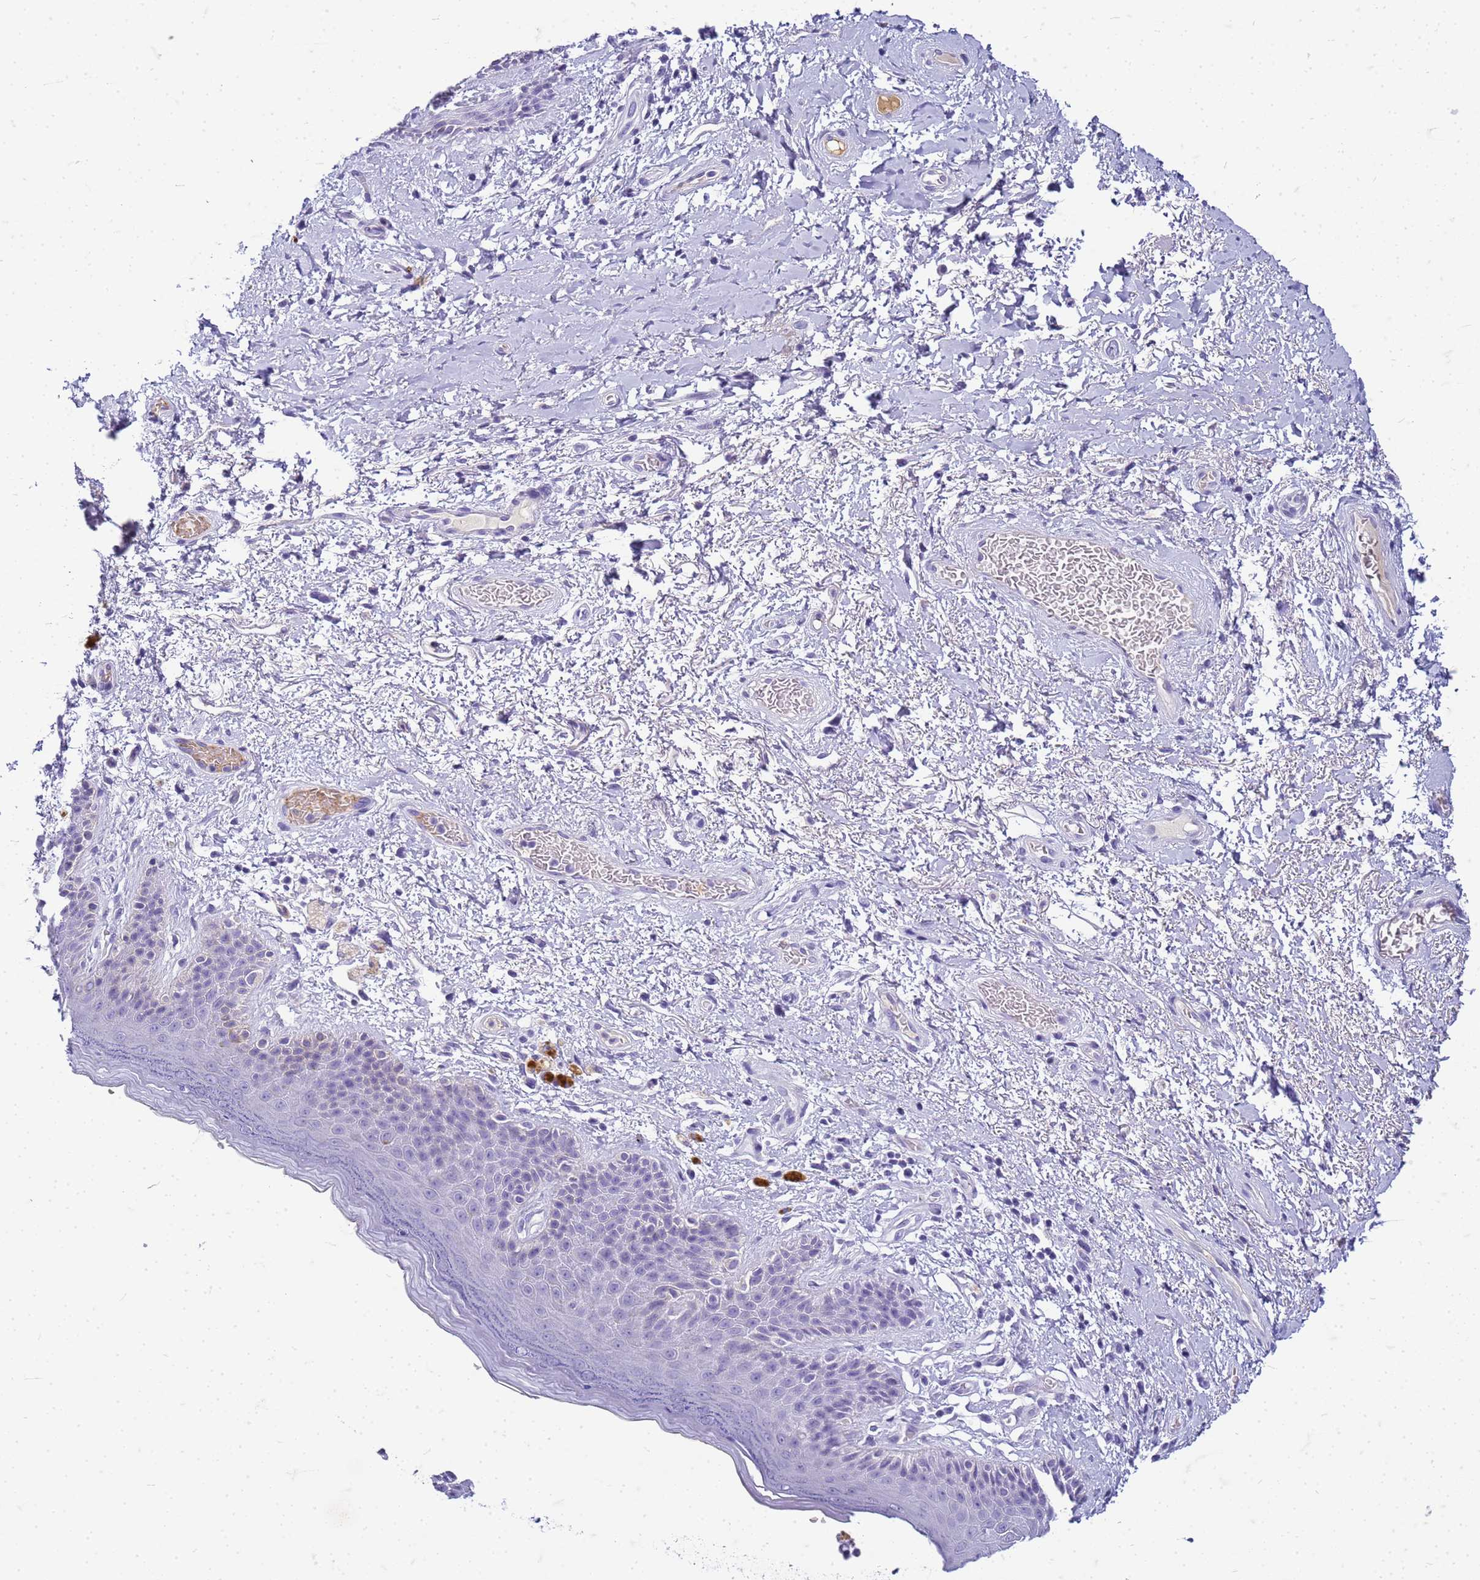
{"staining": {"intensity": "negative", "quantity": "none", "location": "none"}, "tissue": "skin", "cell_type": "Epidermal cells", "image_type": "normal", "snomed": [{"axis": "morphology", "description": "Normal tissue, NOS"}, {"axis": "topography", "description": "Anal"}], "caption": "Immunohistochemistry (IHC) histopathology image of unremarkable skin: human skin stained with DAB (3,3'-diaminobenzidine) demonstrates no significant protein expression in epidermal cells.", "gene": "CFAP100", "patient": {"sex": "female", "age": 46}}